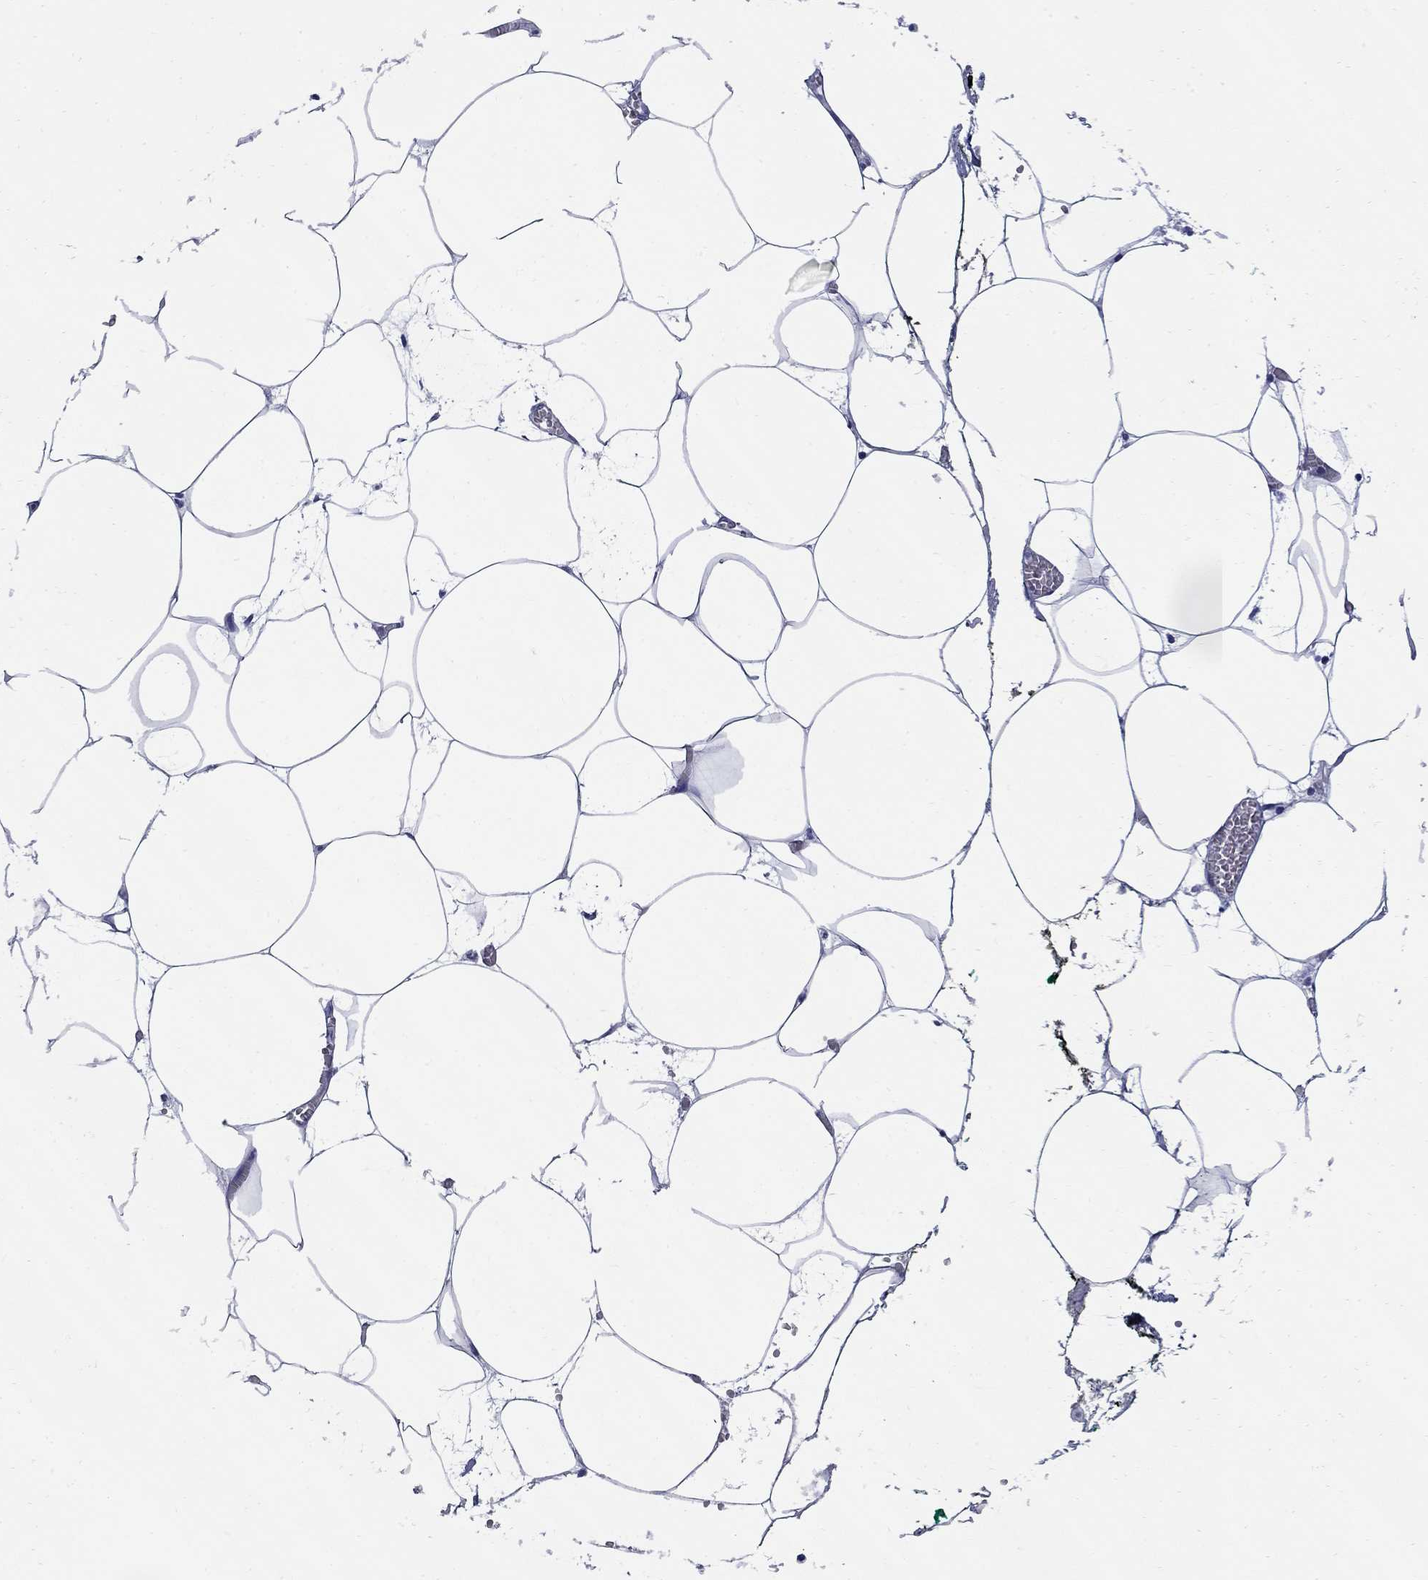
{"staining": {"intensity": "negative", "quantity": "none", "location": "none"}, "tissue": "adipose tissue", "cell_type": "Adipocytes", "image_type": "normal", "snomed": [{"axis": "morphology", "description": "Normal tissue, NOS"}, {"axis": "topography", "description": "Adipose tissue"}, {"axis": "topography", "description": "Pancreas"}, {"axis": "topography", "description": "Peripheral nerve tissue"}], "caption": "This histopathology image is of benign adipose tissue stained with immunohistochemistry (IHC) to label a protein in brown with the nuclei are counter-stained blue. There is no positivity in adipocytes.", "gene": "TACC3", "patient": {"sex": "female", "age": 58}}